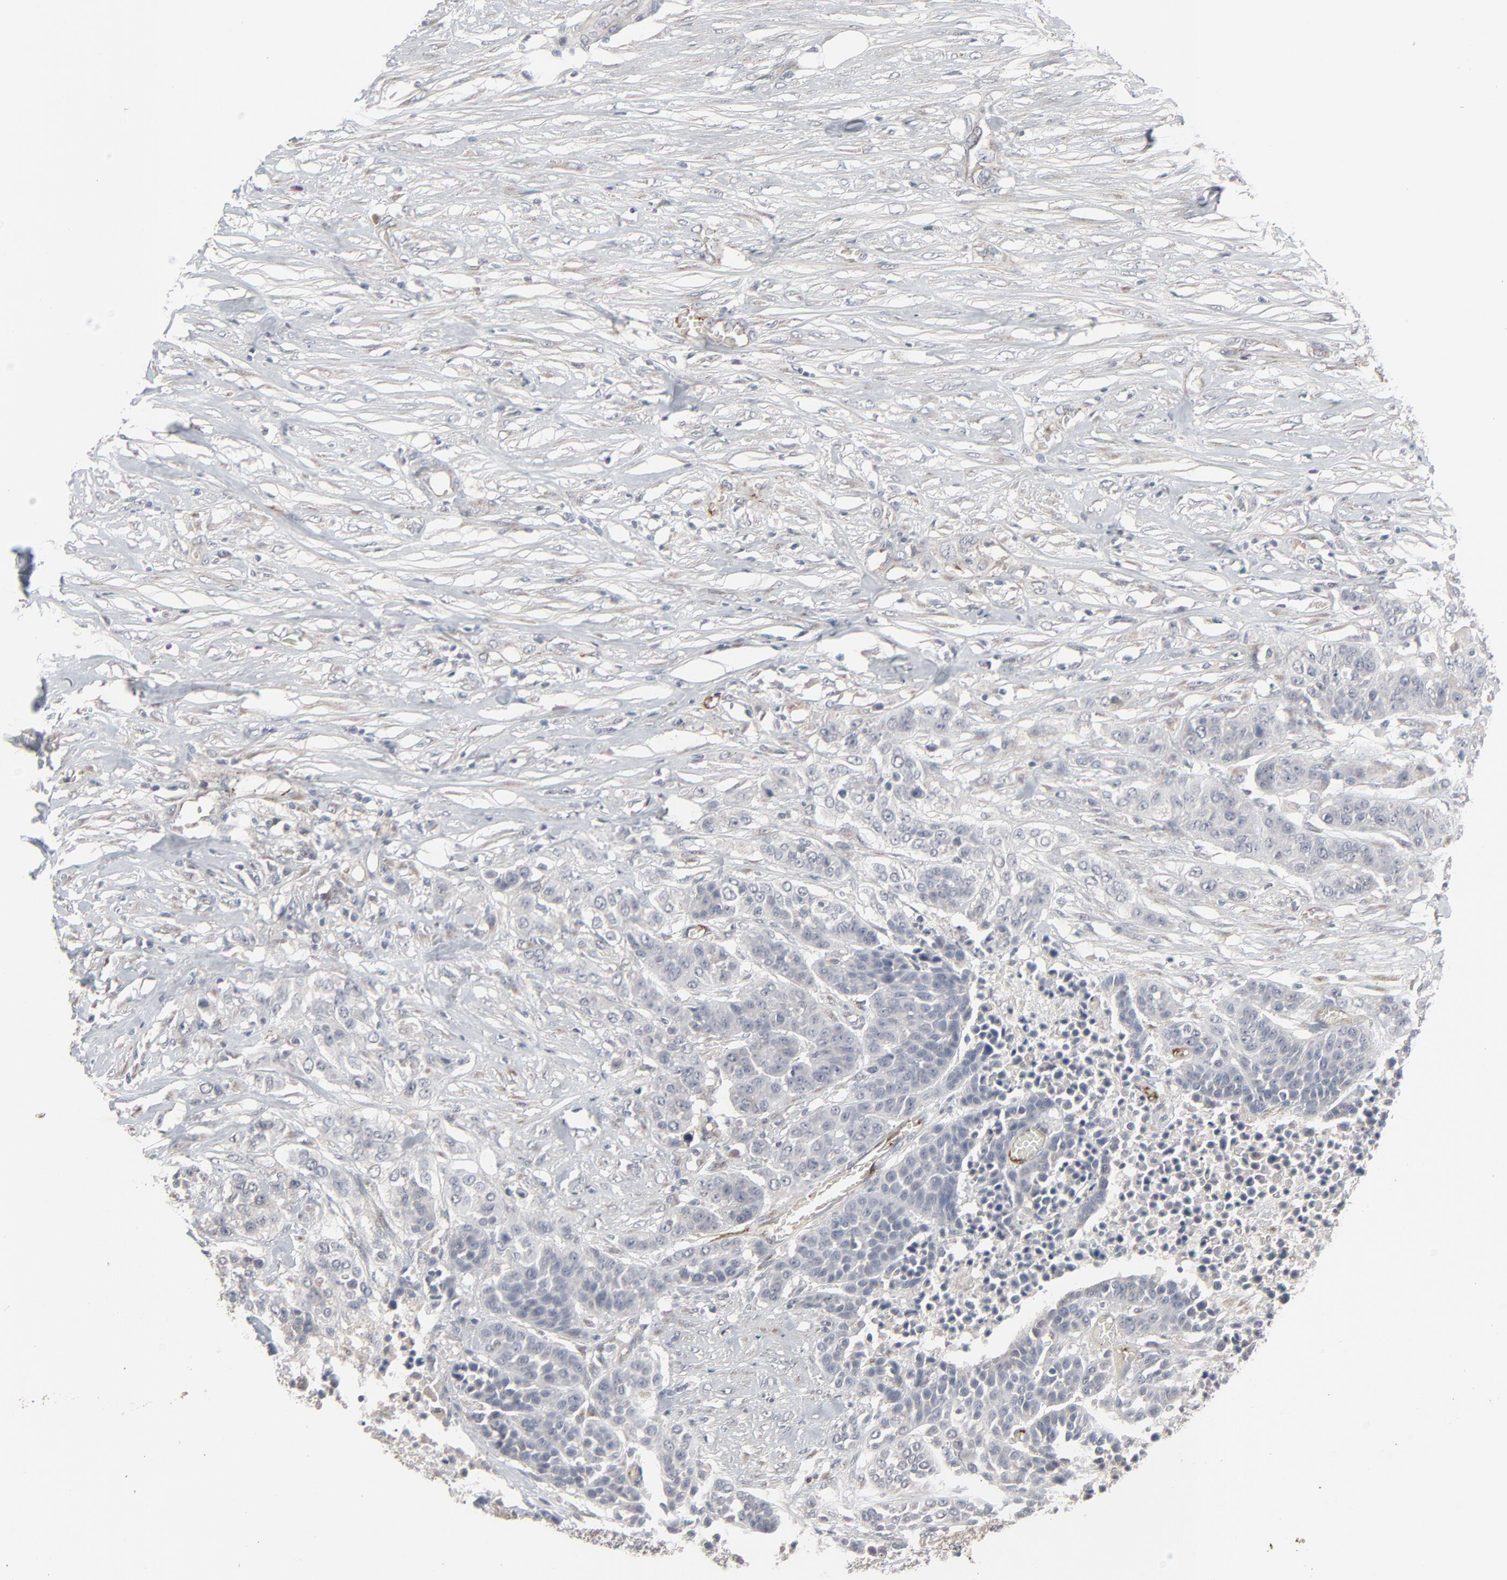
{"staining": {"intensity": "negative", "quantity": "none", "location": "none"}, "tissue": "urothelial cancer", "cell_type": "Tumor cells", "image_type": "cancer", "snomed": [{"axis": "morphology", "description": "Urothelial carcinoma, High grade"}, {"axis": "topography", "description": "Urinary bladder"}], "caption": "High magnification brightfield microscopy of urothelial cancer stained with DAB (brown) and counterstained with hematoxylin (blue): tumor cells show no significant expression.", "gene": "JAM3", "patient": {"sex": "male", "age": 74}}